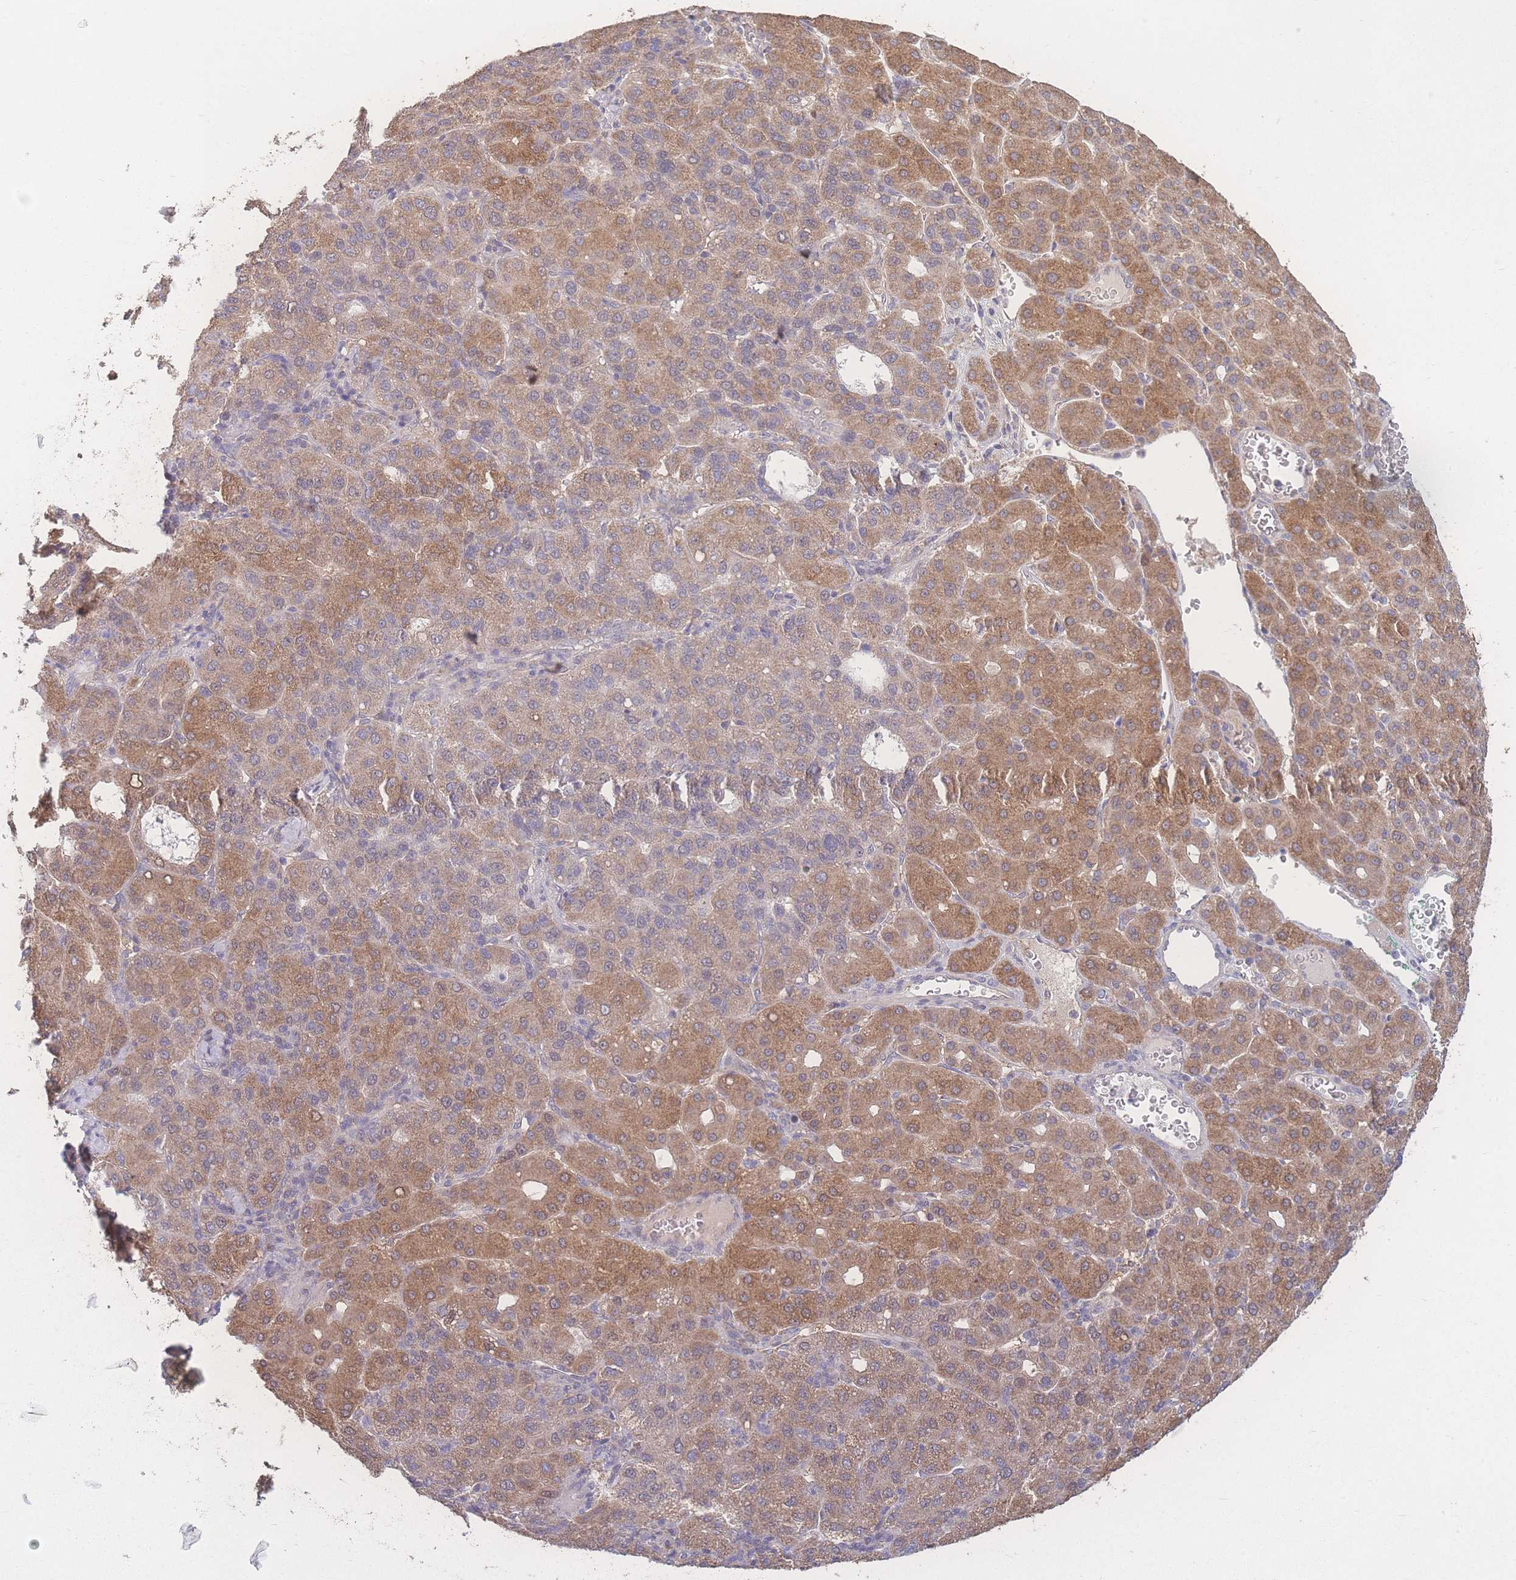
{"staining": {"intensity": "moderate", "quantity": ">75%", "location": "cytoplasmic/membranous"}, "tissue": "liver cancer", "cell_type": "Tumor cells", "image_type": "cancer", "snomed": [{"axis": "morphology", "description": "Carcinoma, Hepatocellular, NOS"}, {"axis": "topography", "description": "Liver"}], "caption": "A histopathology image of liver hepatocellular carcinoma stained for a protein demonstrates moderate cytoplasmic/membranous brown staining in tumor cells.", "gene": "GIPR", "patient": {"sex": "male", "age": 65}}